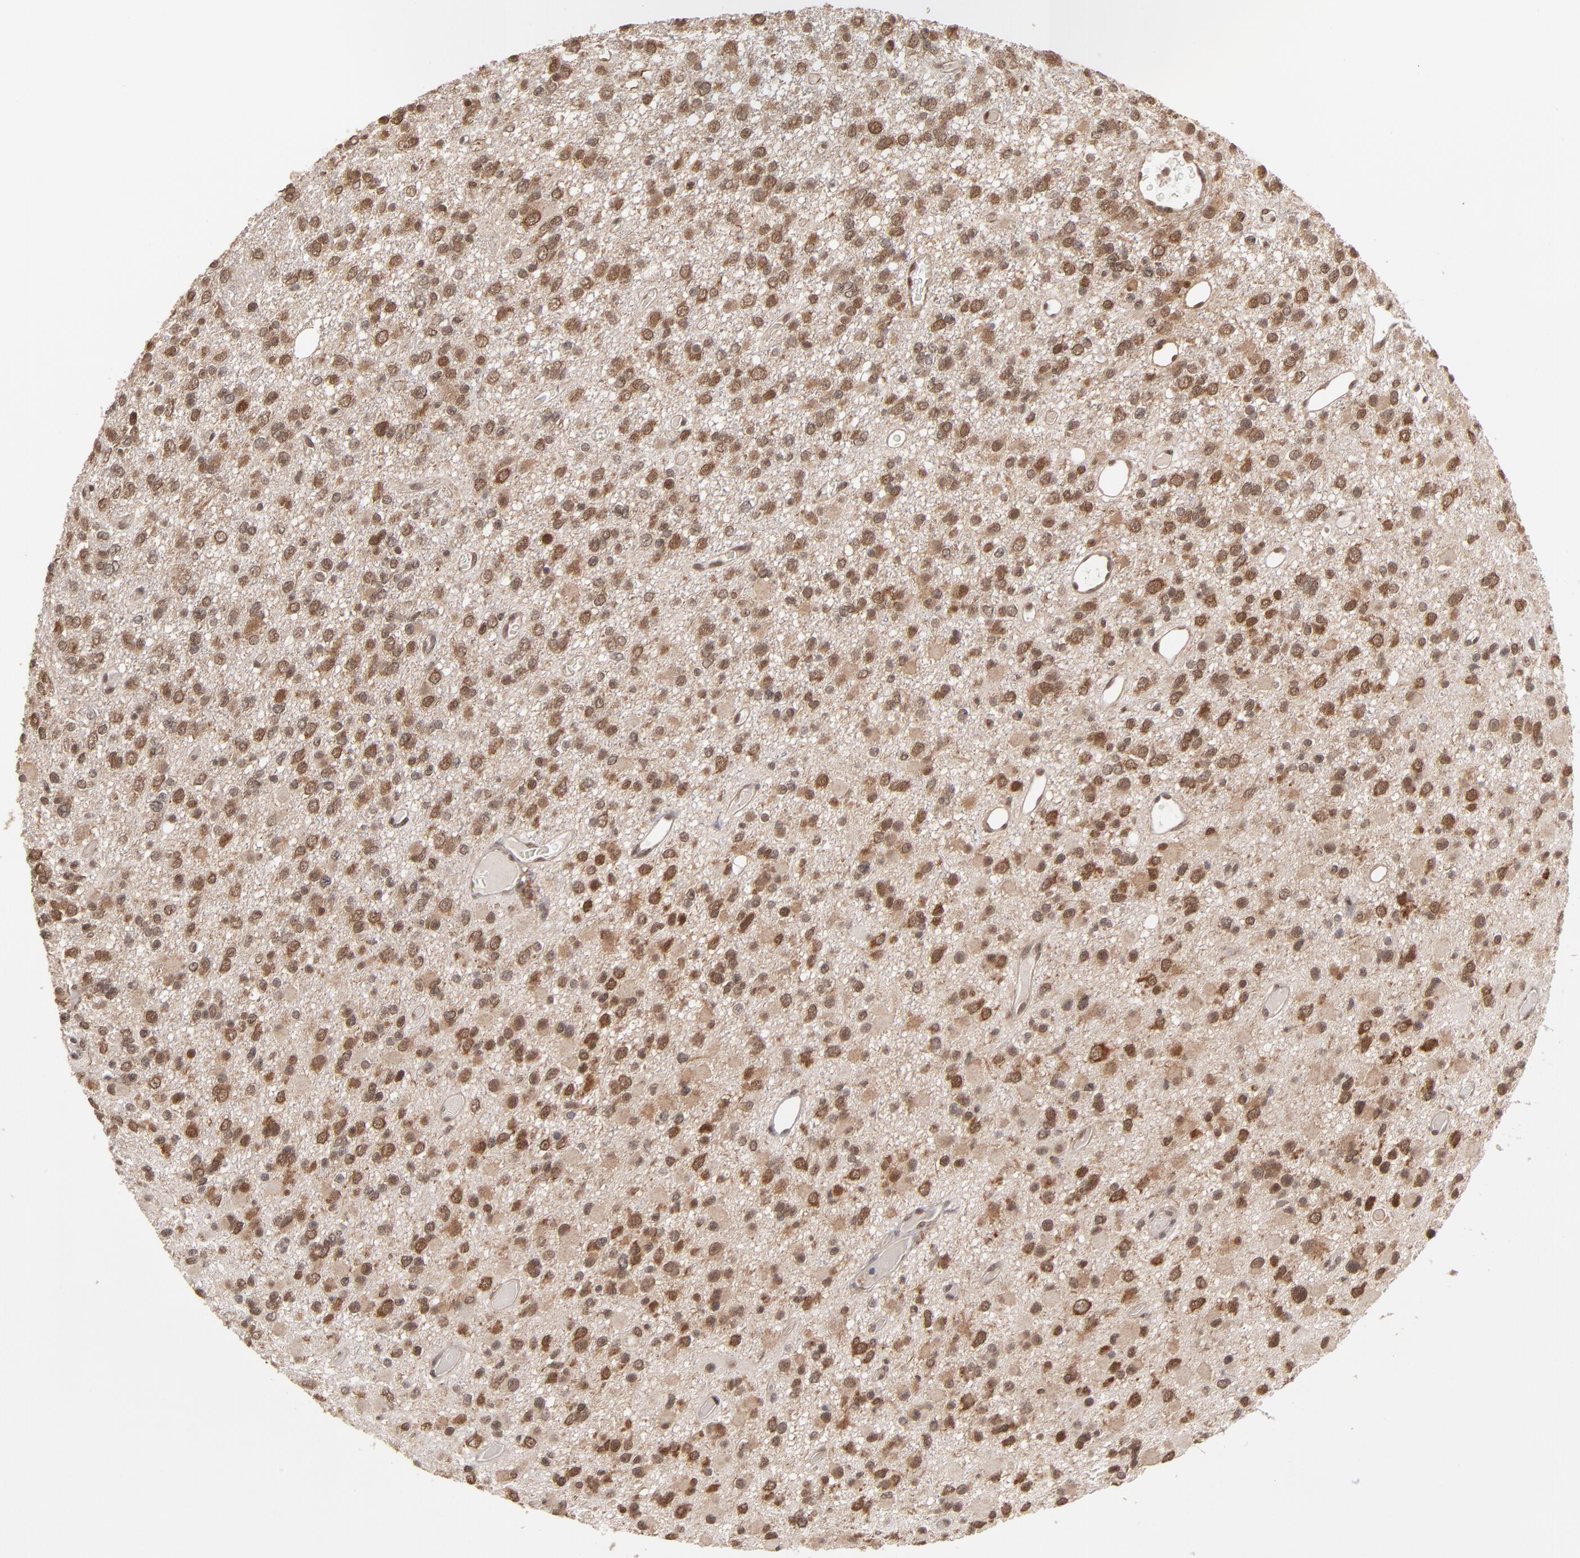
{"staining": {"intensity": "moderate", "quantity": ">75%", "location": "cytoplasmic/membranous,nuclear"}, "tissue": "glioma", "cell_type": "Tumor cells", "image_type": "cancer", "snomed": [{"axis": "morphology", "description": "Glioma, malignant, Low grade"}, {"axis": "topography", "description": "Brain"}], "caption": "Immunohistochemical staining of human low-grade glioma (malignant) displays medium levels of moderate cytoplasmic/membranous and nuclear protein expression in about >75% of tumor cells.", "gene": "HUWE1", "patient": {"sex": "male", "age": 42}}